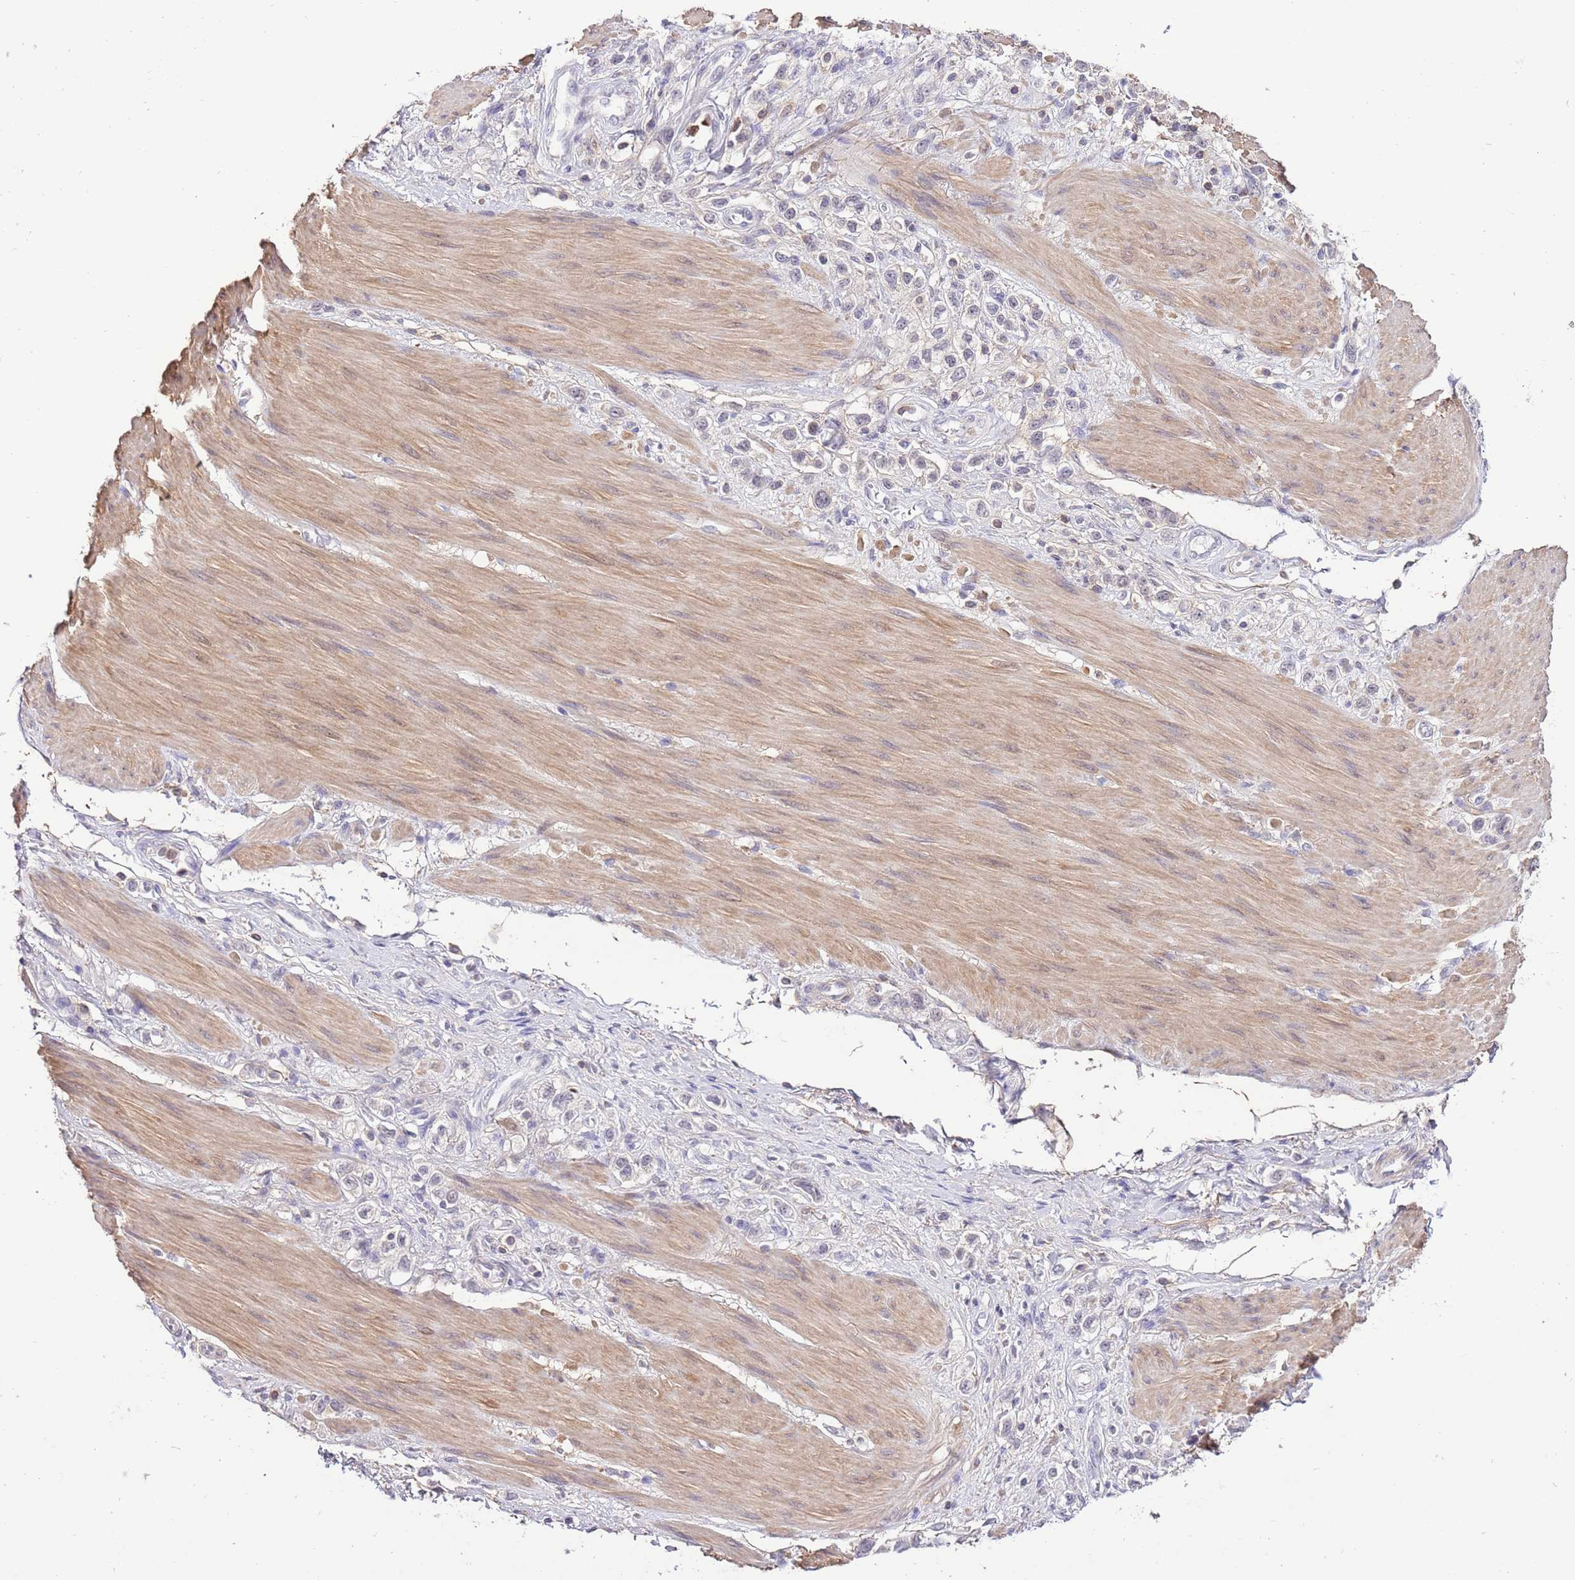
{"staining": {"intensity": "negative", "quantity": "none", "location": "none"}, "tissue": "stomach cancer", "cell_type": "Tumor cells", "image_type": "cancer", "snomed": [{"axis": "morphology", "description": "Adenocarcinoma, NOS"}, {"axis": "topography", "description": "Stomach"}], "caption": "High power microscopy micrograph of an immunohistochemistry (IHC) image of adenocarcinoma (stomach), revealing no significant positivity in tumor cells.", "gene": "EFHD1", "patient": {"sex": "female", "age": 65}}